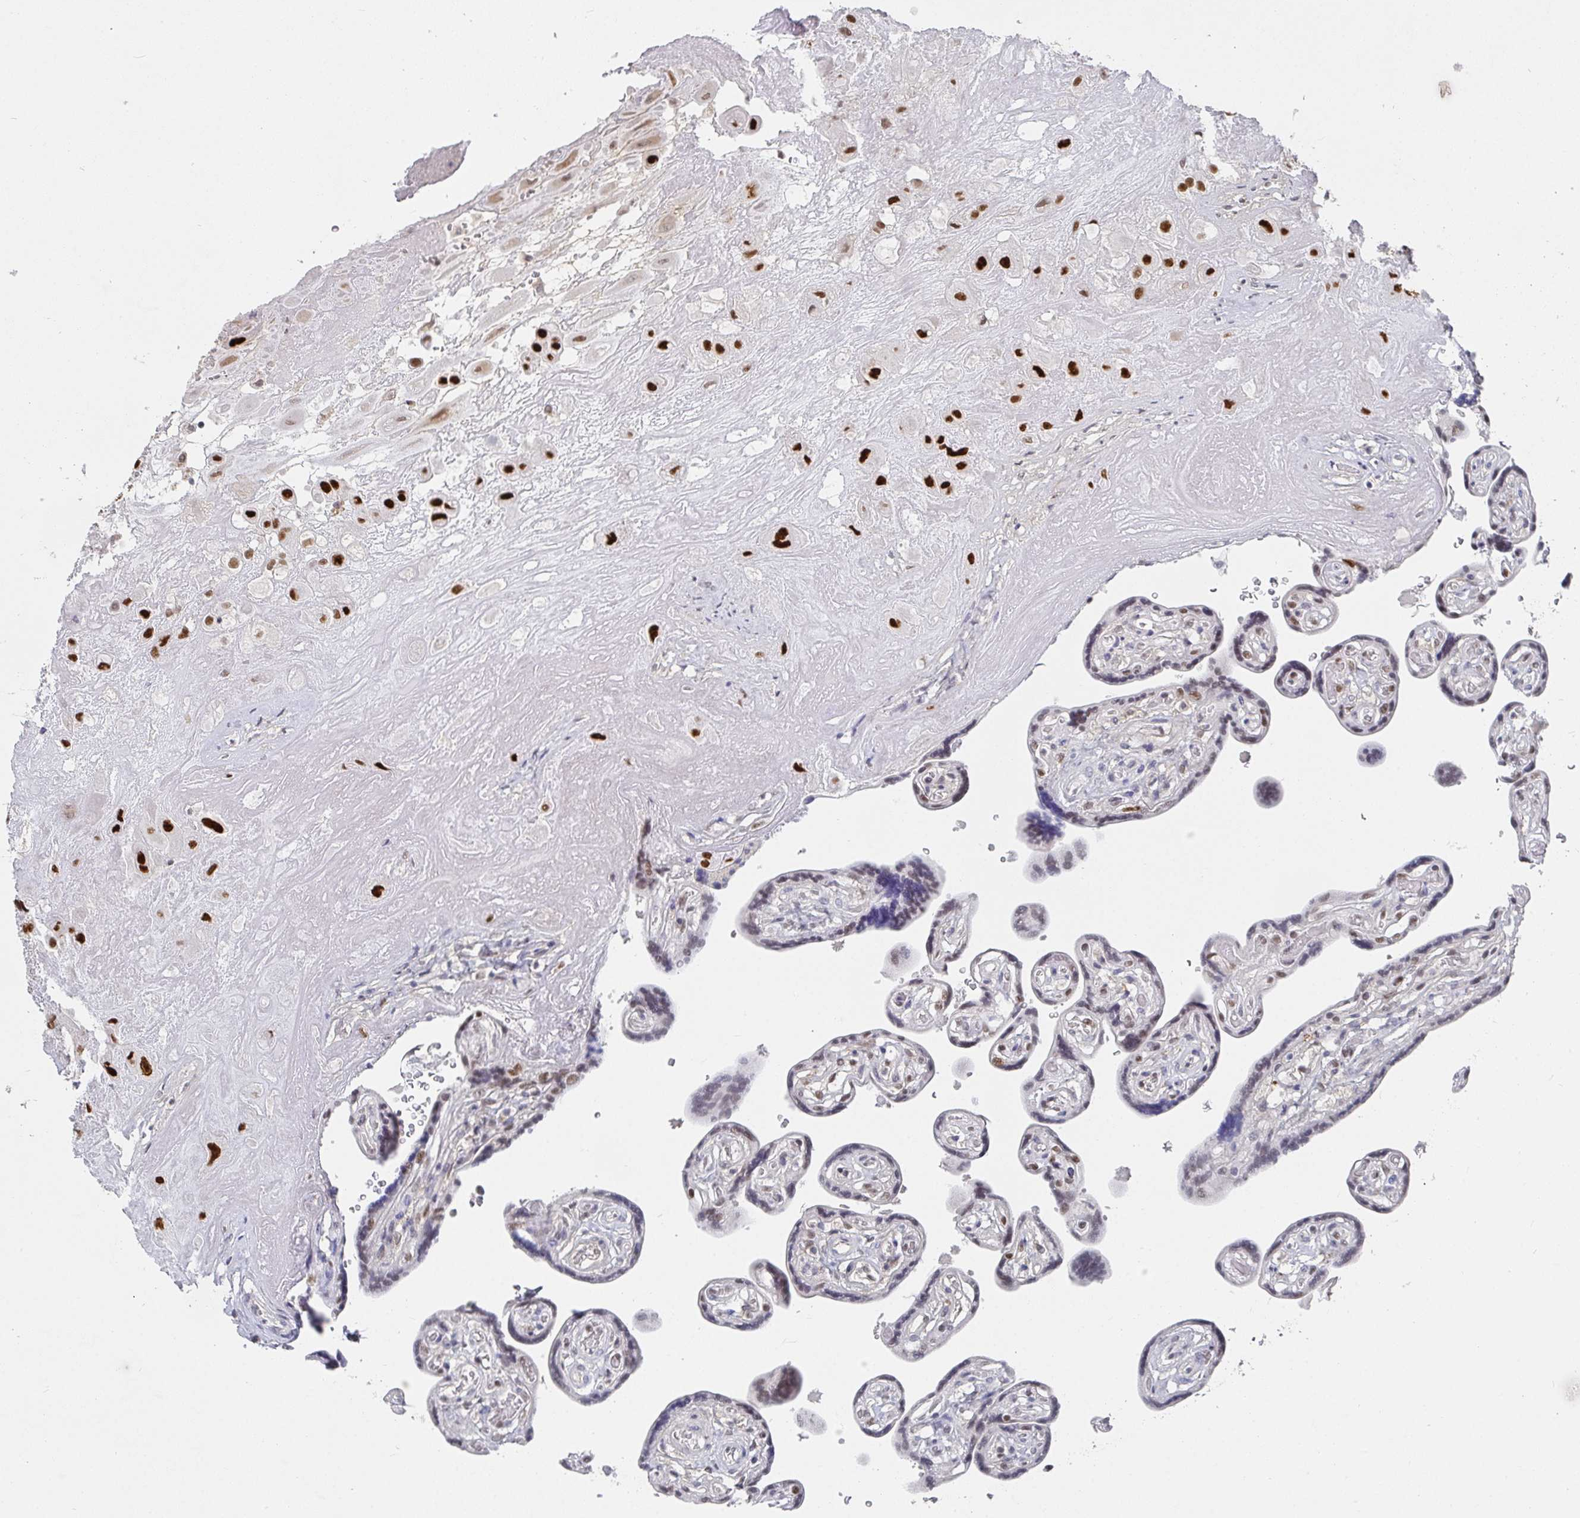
{"staining": {"intensity": "strong", "quantity": ">75%", "location": "nuclear"}, "tissue": "placenta", "cell_type": "Decidual cells", "image_type": "normal", "snomed": [{"axis": "morphology", "description": "Normal tissue, NOS"}, {"axis": "topography", "description": "Placenta"}], "caption": "Normal placenta demonstrates strong nuclear expression in about >75% of decidual cells.", "gene": "RCOR1", "patient": {"sex": "female", "age": 32}}